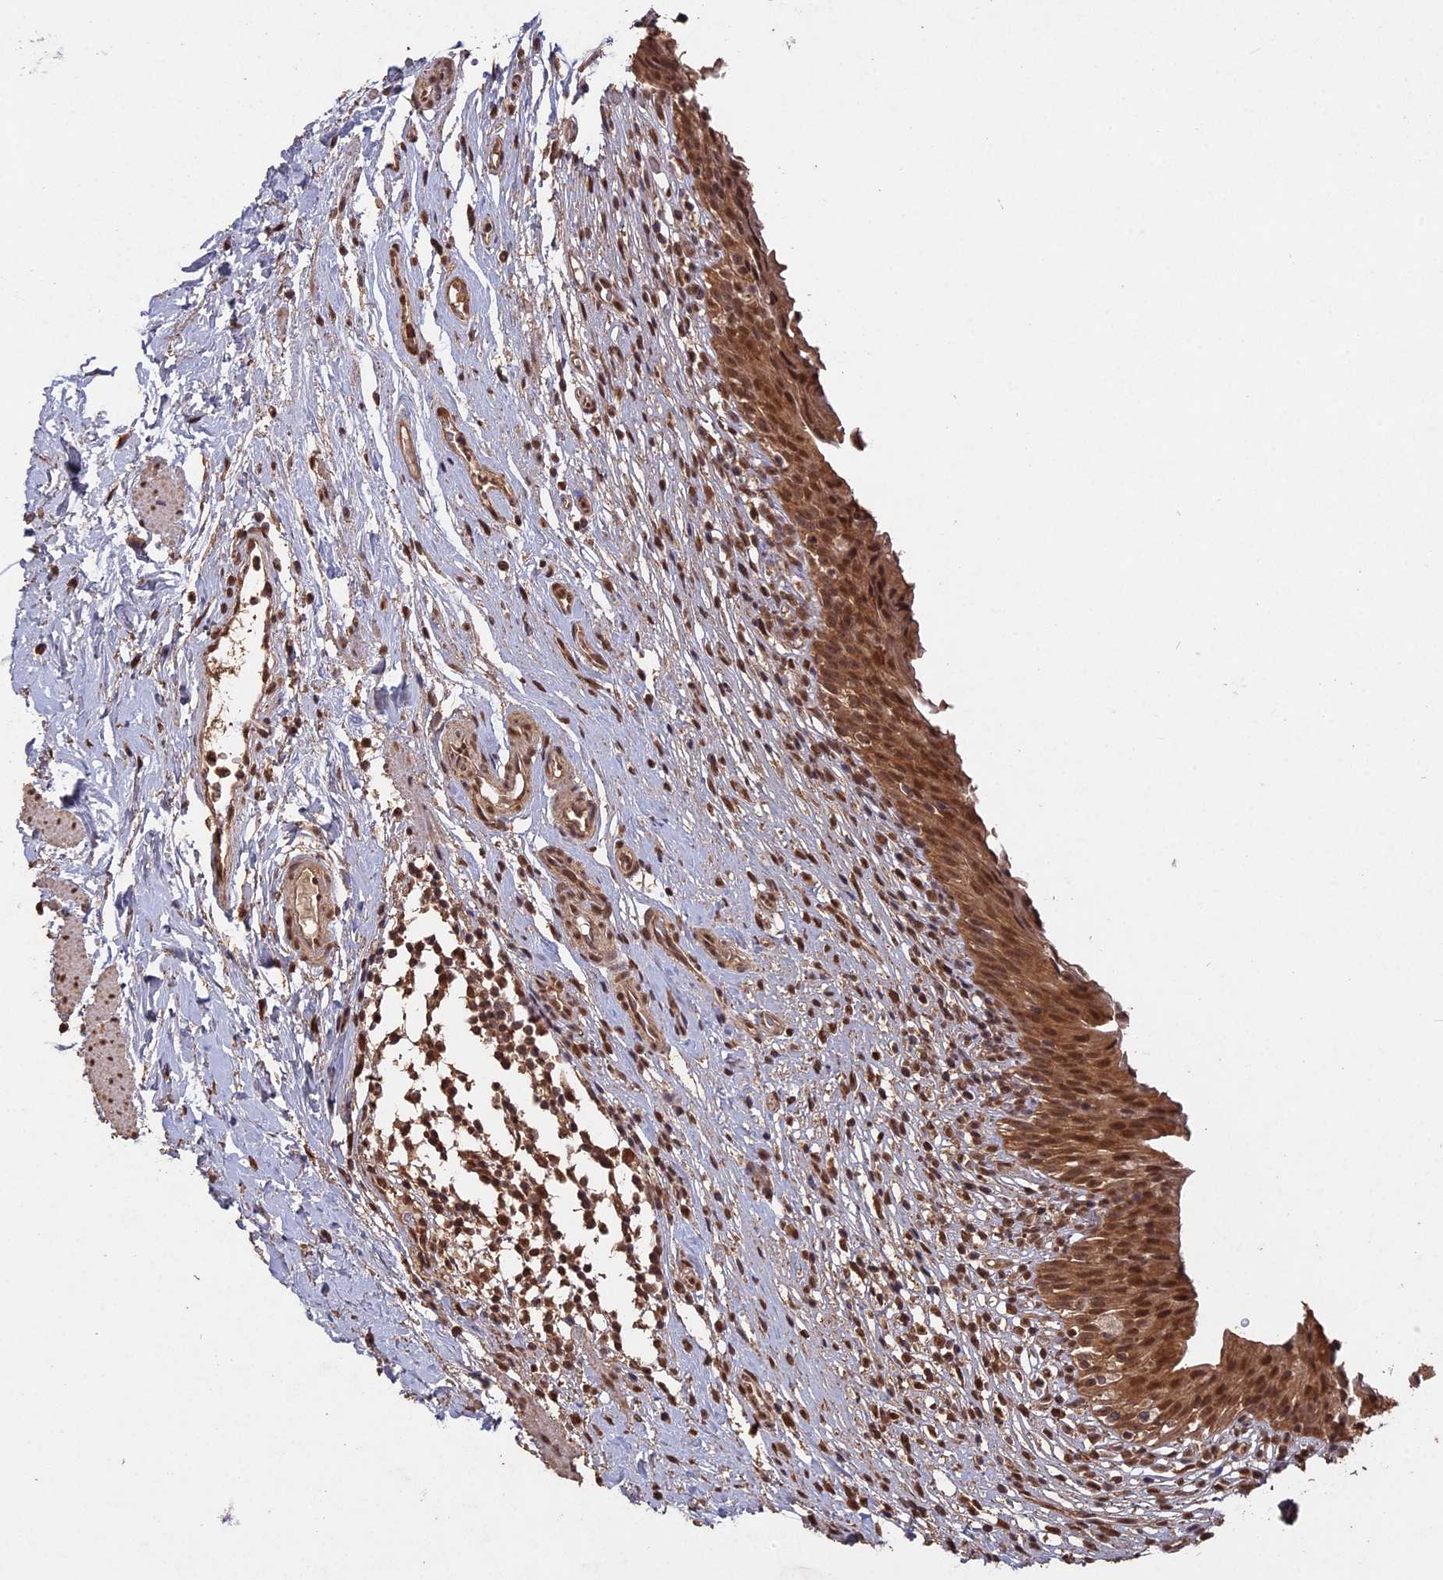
{"staining": {"intensity": "moderate", "quantity": ">75%", "location": "cytoplasmic/membranous,nuclear"}, "tissue": "urinary bladder", "cell_type": "Urothelial cells", "image_type": "normal", "snomed": [{"axis": "morphology", "description": "Normal tissue, NOS"}, {"axis": "morphology", "description": "Inflammation, NOS"}, {"axis": "topography", "description": "Urinary bladder"}], "caption": "Immunohistochemistry (IHC) image of unremarkable urinary bladder: human urinary bladder stained using IHC exhibits medium levels of moderate protein expression localized specifically in the cytoplasmic/membranous,nuclear of urothelial cells, appearing as a cytoplasmic/membranous,nuclear brown color.", "gene": "PSMC6", "patient": {"sex": "male", "age": 63}}